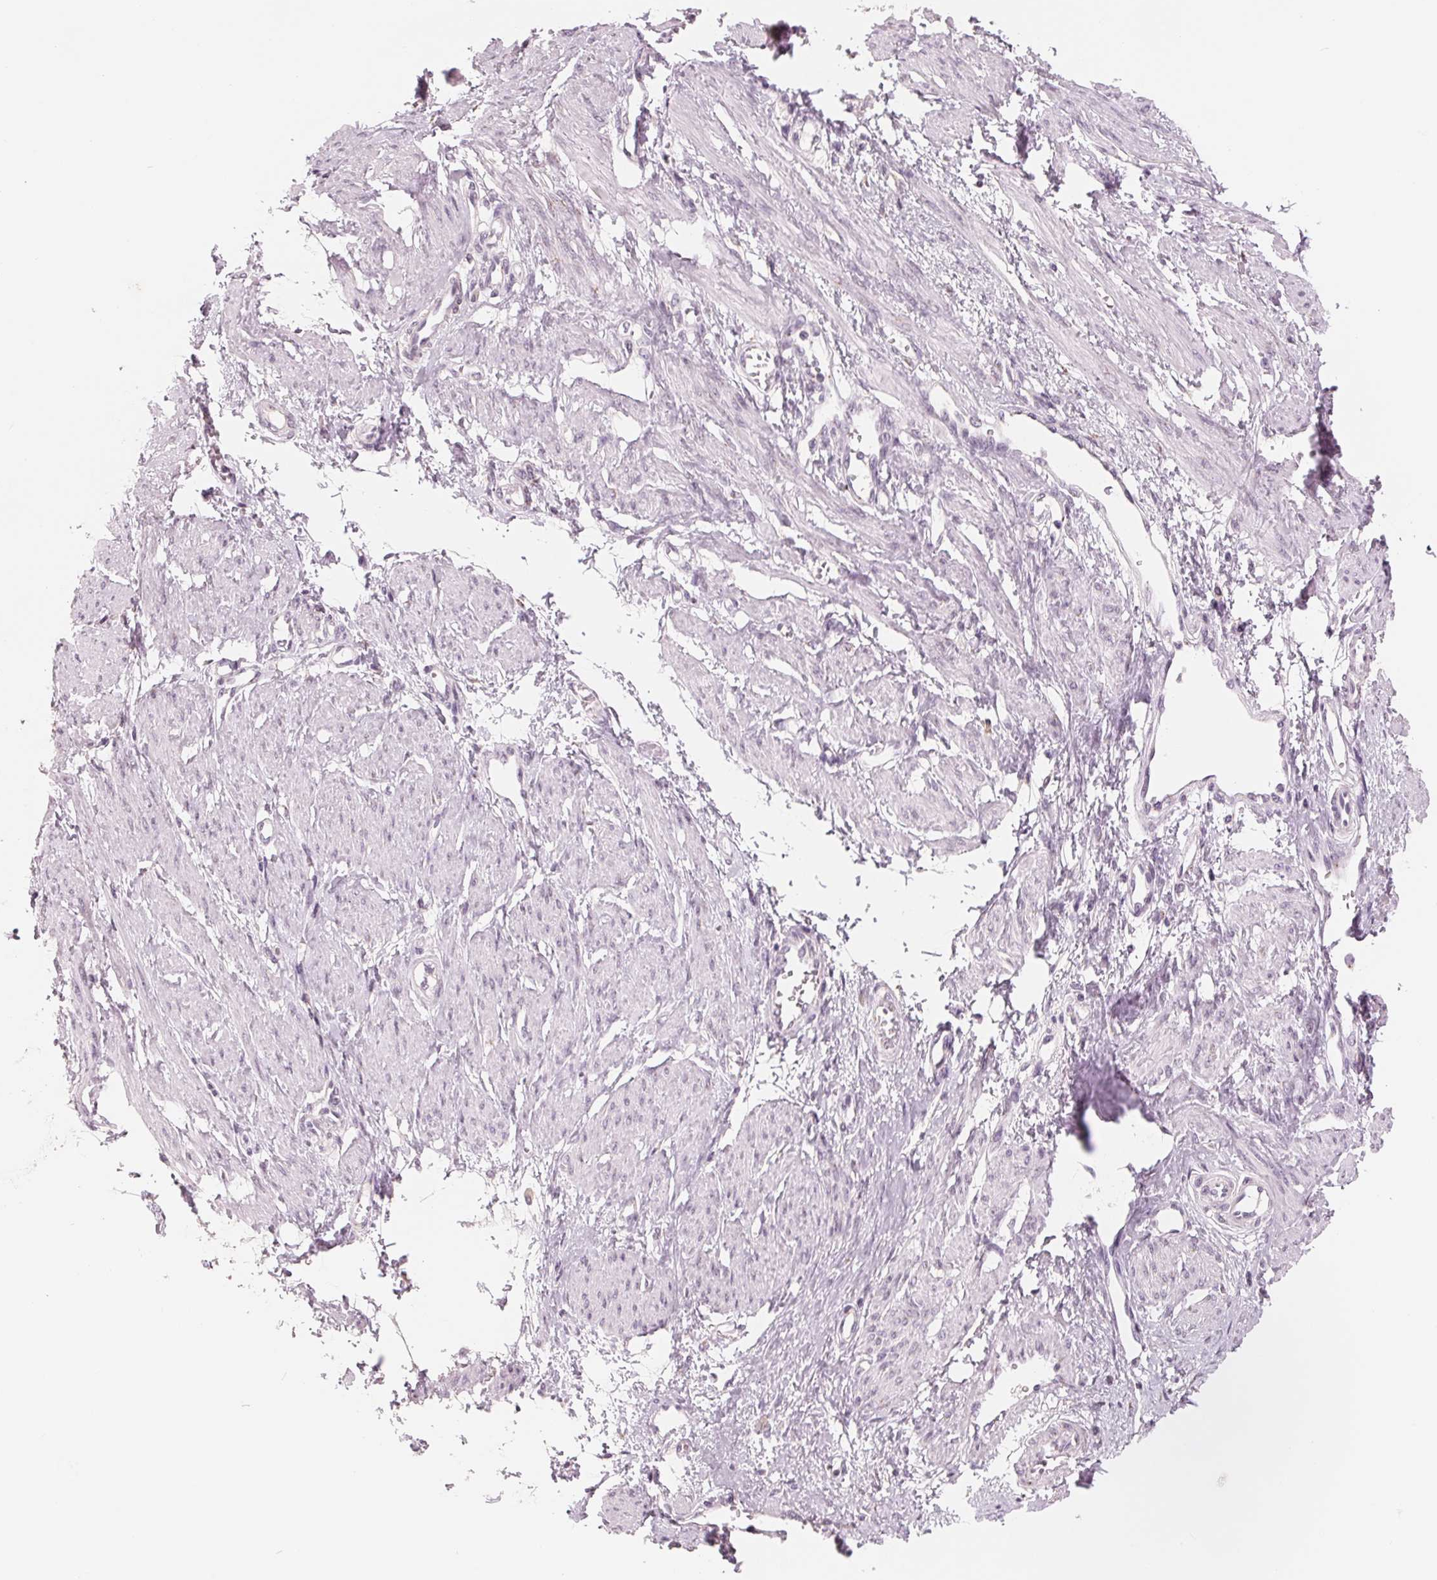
{"staining": {"intensity": "negative", "quantity": "none", "location": "none"}, "tissue": "smooth muscle", "cell_type": "Smooth muscle cells", "image_type": "normal", "snomed": [{"axis": "morphology", "description": "Normal tissue, NOS"}, {"axis": "topography", "description": "Smooth muscle"}, {"axis": "topography", "description": "Uterus"}], "caption": "Photomicrograph shows no significant protein staining in smooth muscle cells of benign smooth muscle. The staining is performed using DAB (3,3'-diaminobenzidine) brown chromogen with nuclei counter-stained in using hematoxylin.", "gene": "IL9R", "patient": {"sex": "female", "age": 39}}